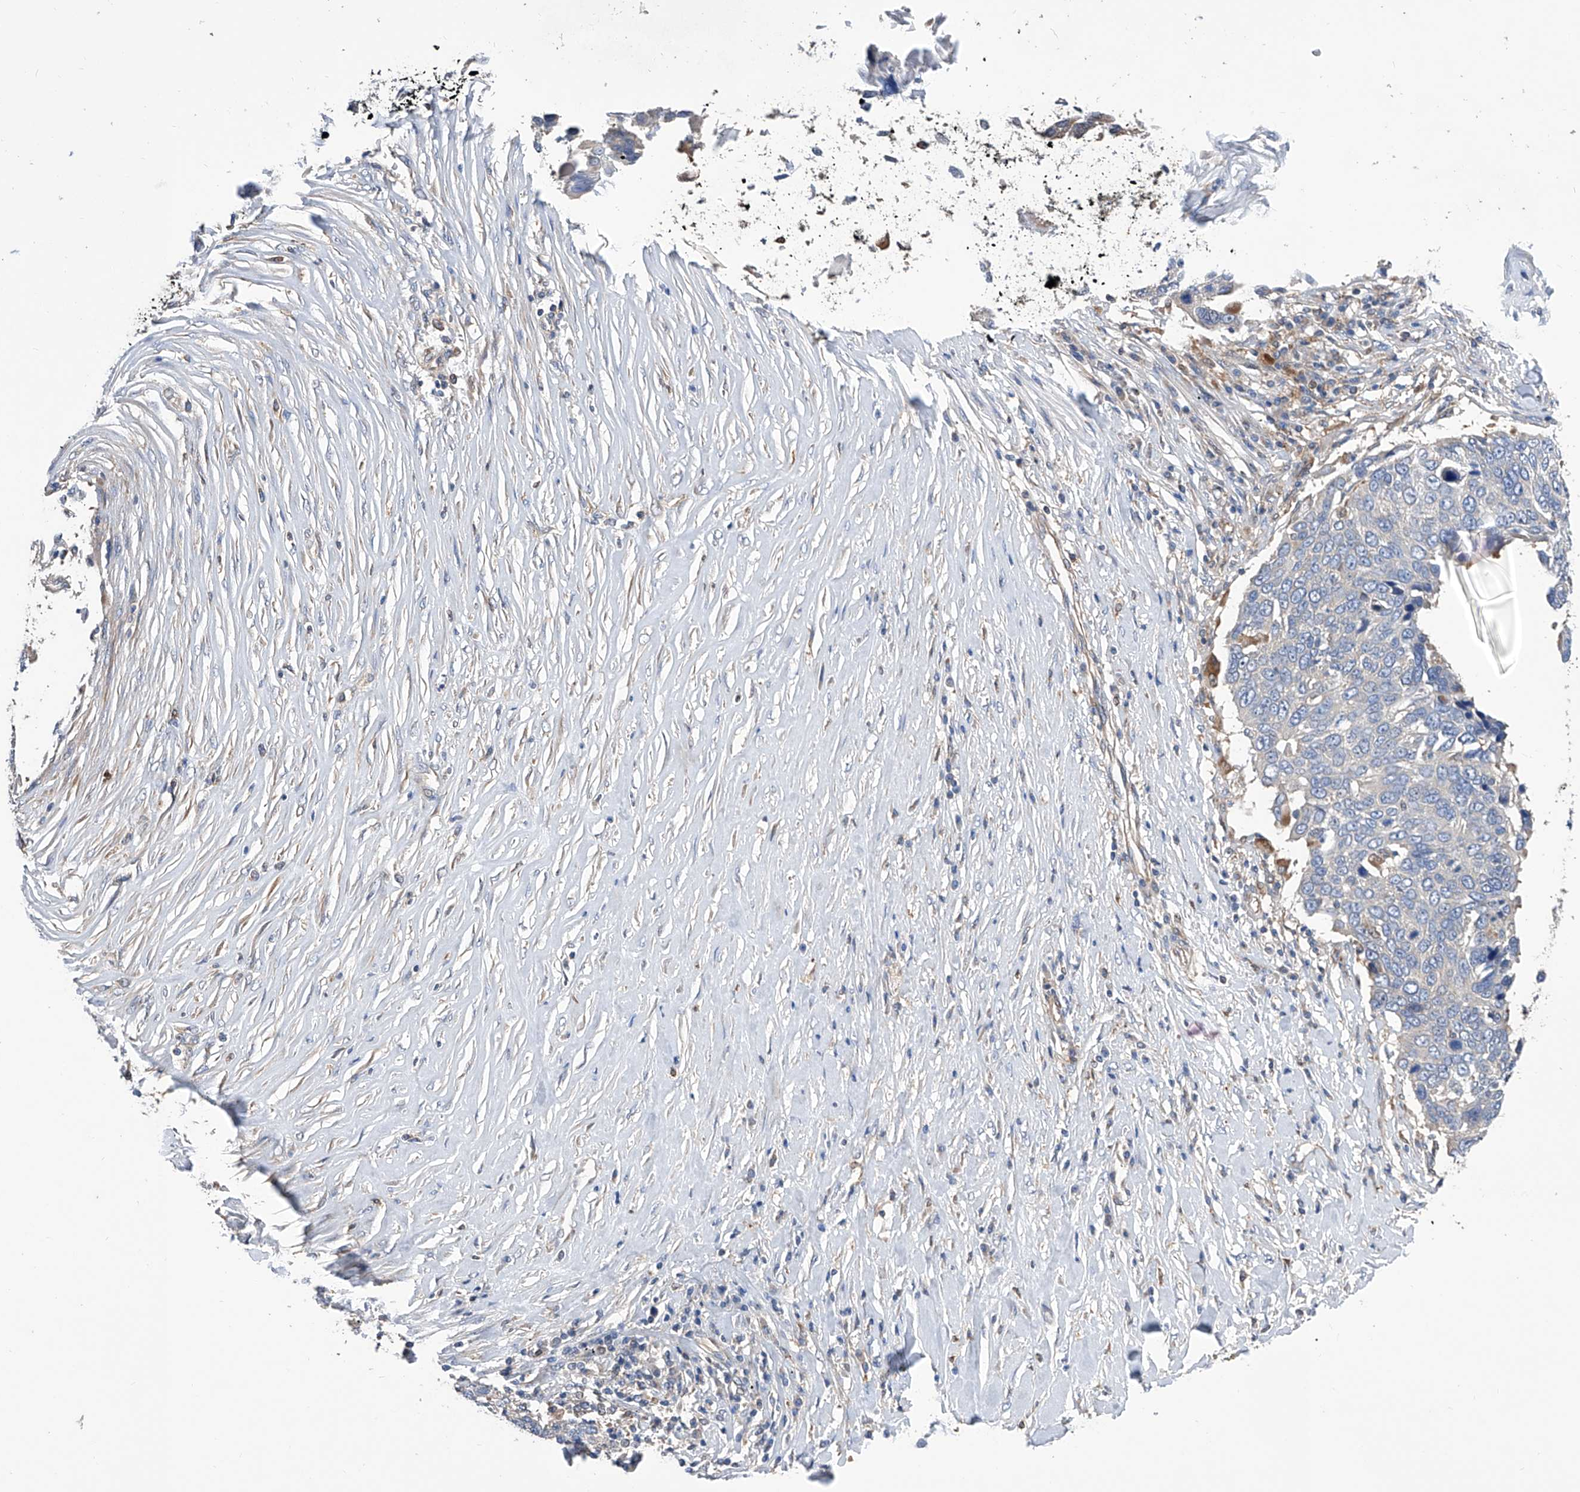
{"staining": {"intensity": "negative", "quantity": "none", "location": "none"}, "tissue": "lung cancer", "cell_type": "Tumor cells", "image_type": "cancer", "snomed": [{"axis": "morphology", "description": "Squamous cell carcinoma, NOS"}, {"axis": "topography", "description": "Lung"}], "caption": "Image shows no significant protein positivity in tumor cells of lung cancer. (DAB immunohistochemistry with hematoxylin counter stain).", "gene": "SPATA20", "patient": {"sex": "male", "age": 66}}